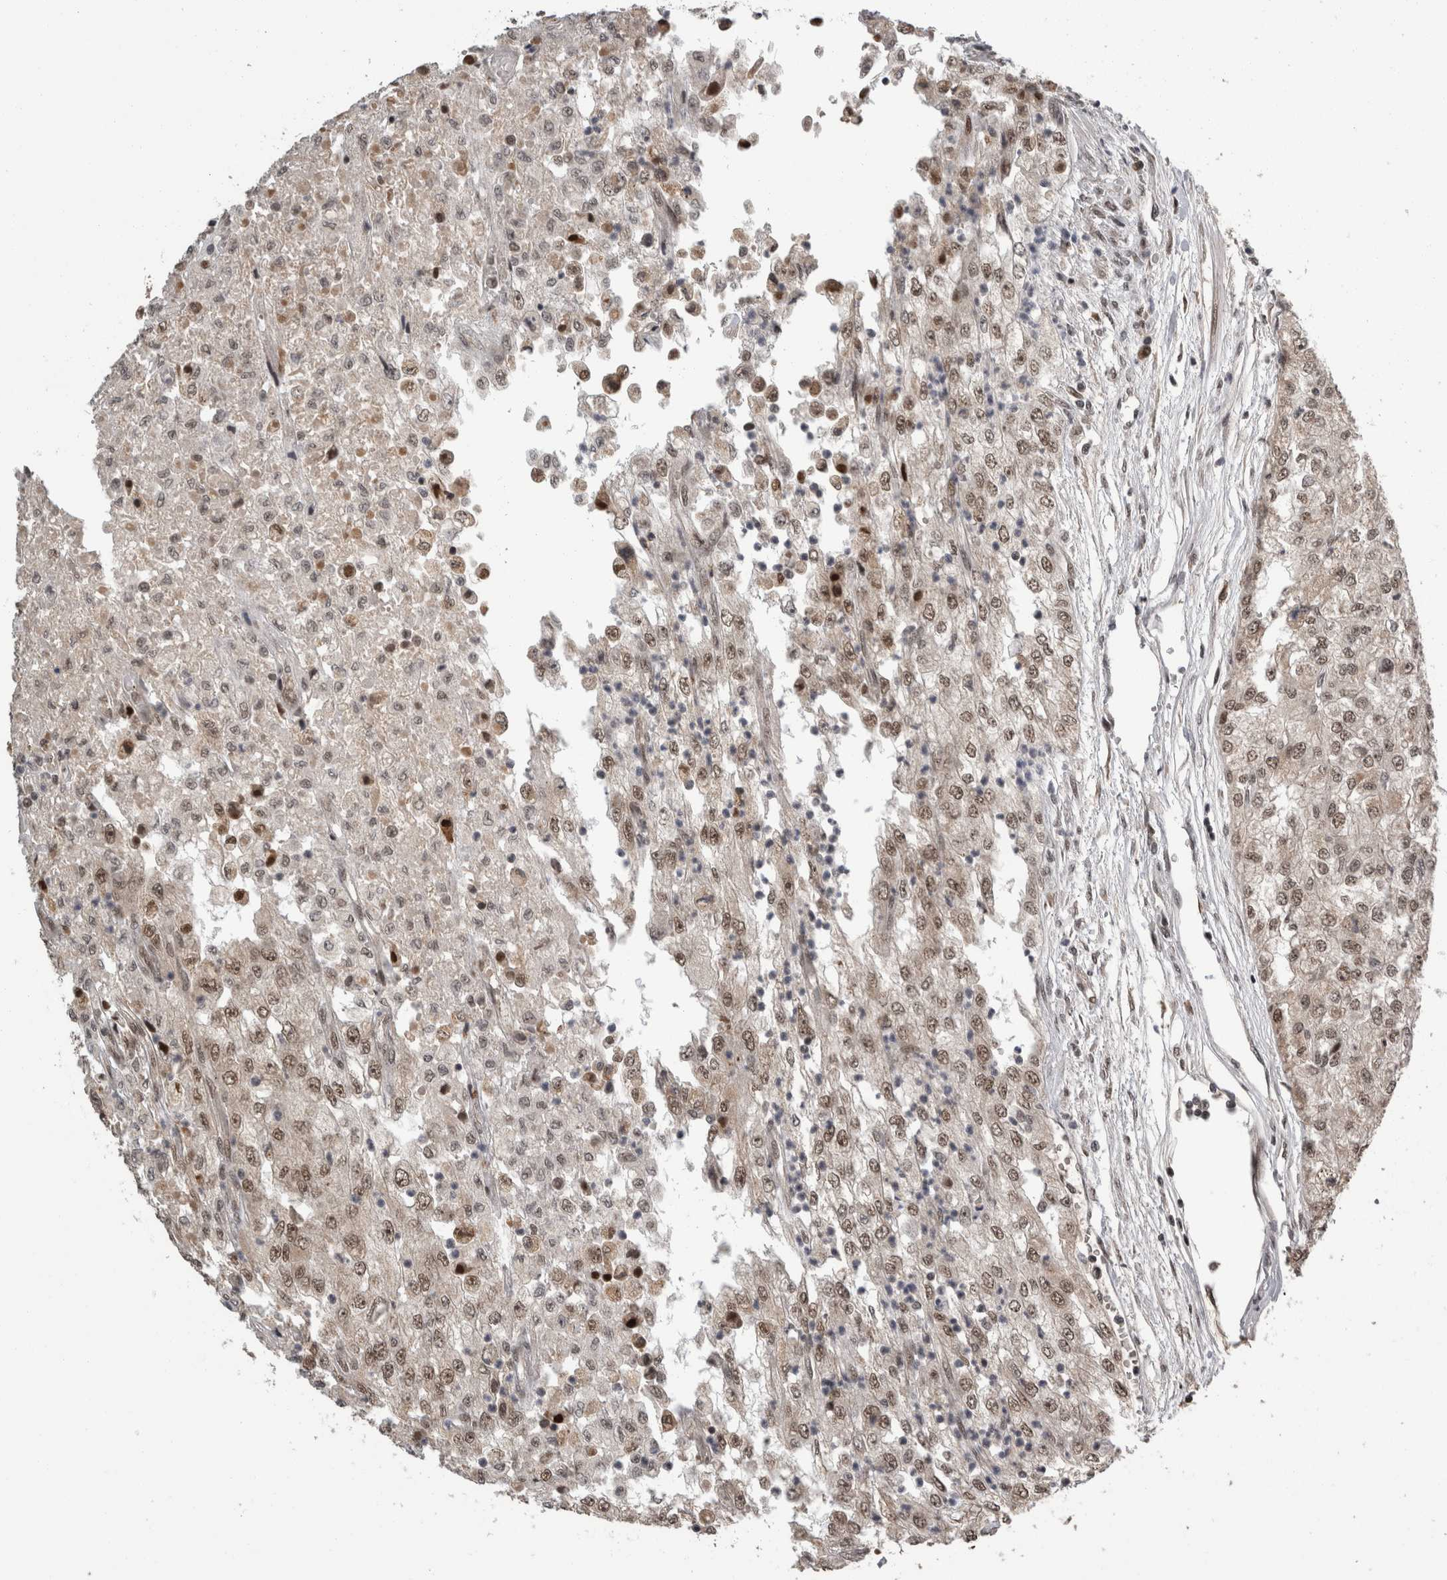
{"staining": {"intensity": "strong", "quantity": "25%-75%", "location": "nuclear"}, "tissue": "renal cancer", "cell_type": "Tumor cells", "image_type": "cancer", "snomed": [{"axis": "morphology", "description": "Adenocarcinoma, NOS"}, {"axis": "topography", "description": "Kidney"}], "caption": "There is high levels of strong nuclear staining in tumor cells of renal cancer (adenocarcinoma), as demonstrated by immunohistochemical staining (brown color).", "gene": "CPSF2", "patient": {"sex": "female", "age": 54}}